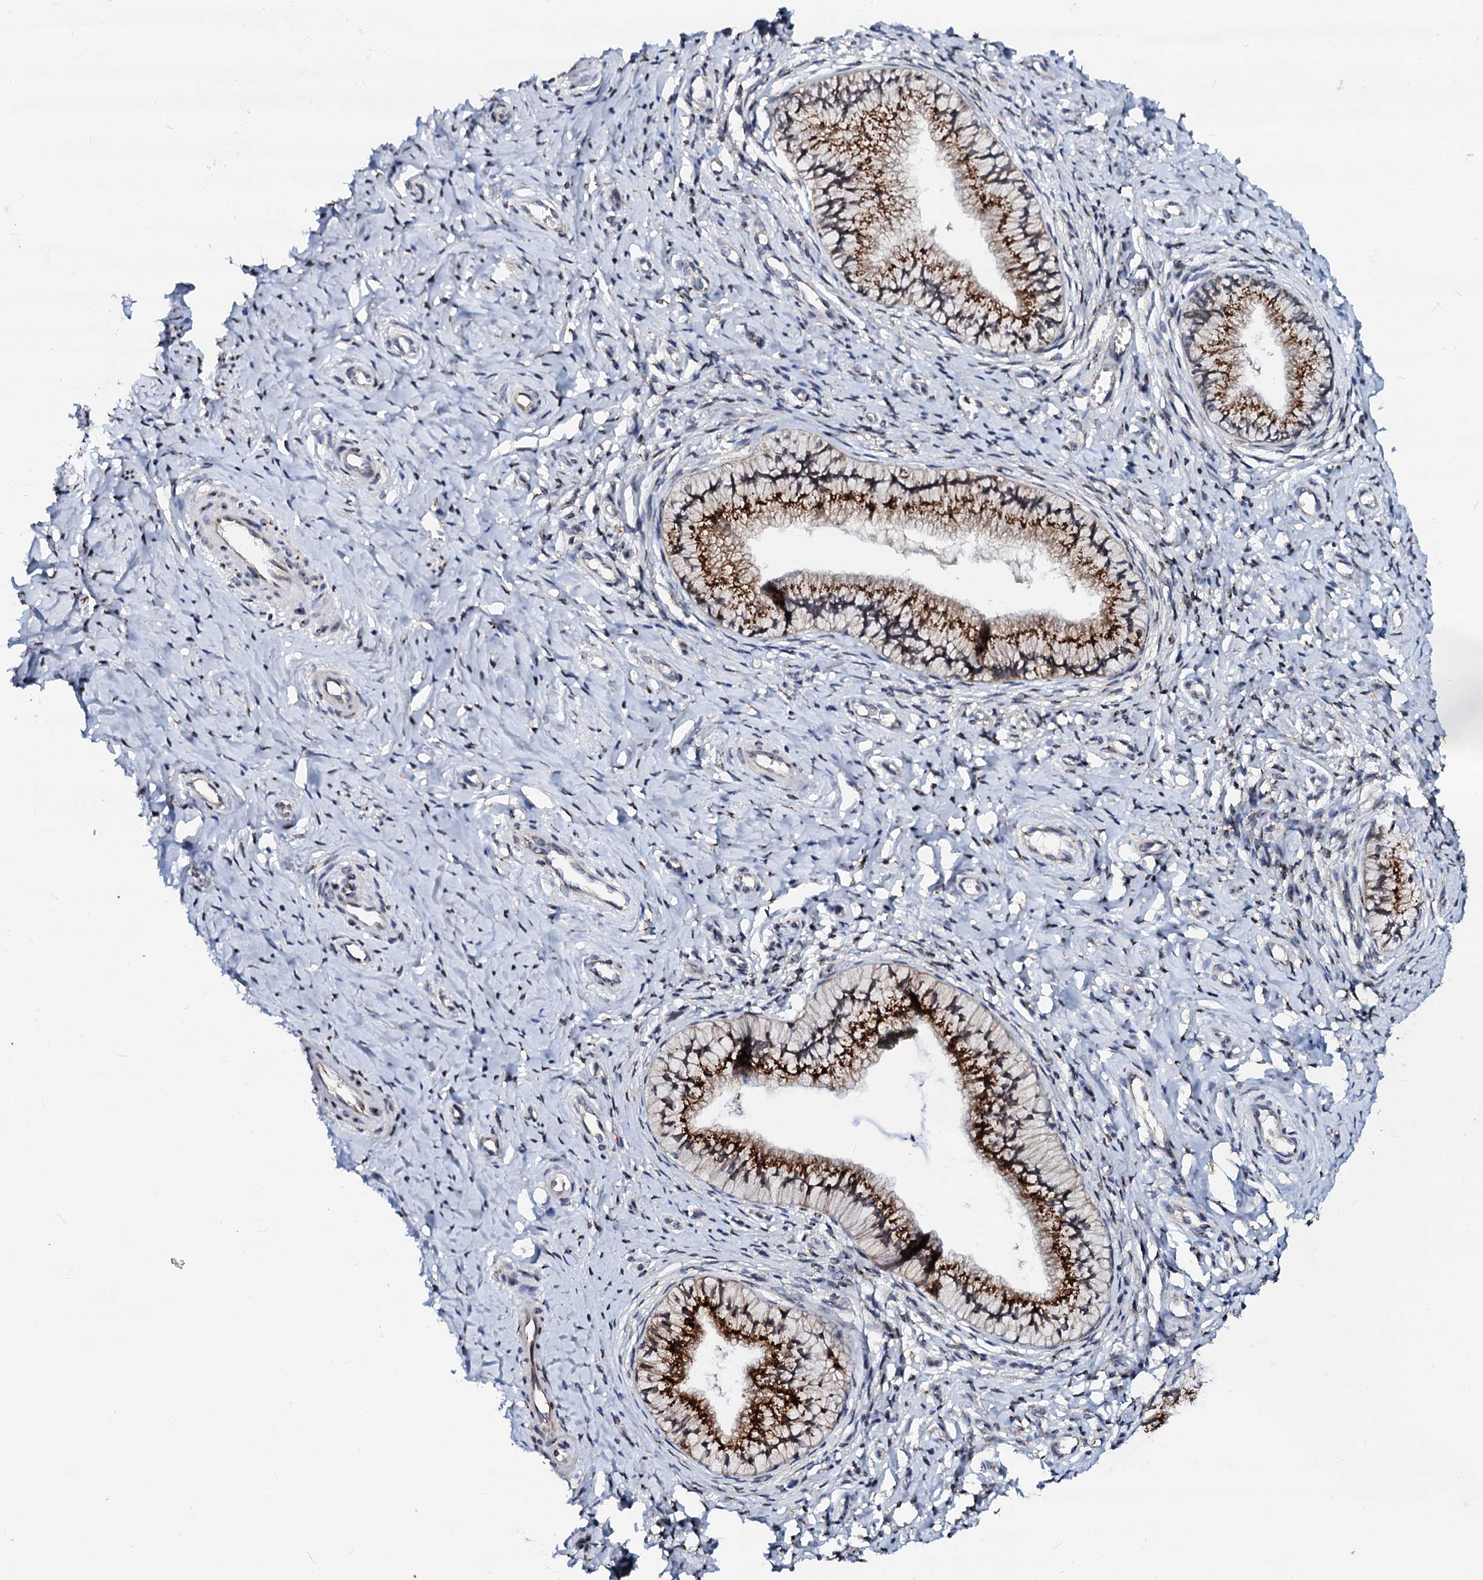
{"staining": {"intensity": "strong", "quantity": ">75%", "location": "cytoplasmic/membranous"}, "tissue": "cervix", "cell_type": "Glandular cells", "image_type": "normal", "snomed": [{"axis": "morphology", "description": "Normal tissue, NOS"}, {"axis": "topography", "description": "Cervix"}], "caption": "Cervix stained with immunohistochemistry (IHC) displays strong cytoplasmic/membranous expression in approximately >75% of glandular cells. (DAB = brown stain, brightfield microscopy at high magnification).", "gene": "TMCO3", "patient": {"sex": "female", "age": 36}}